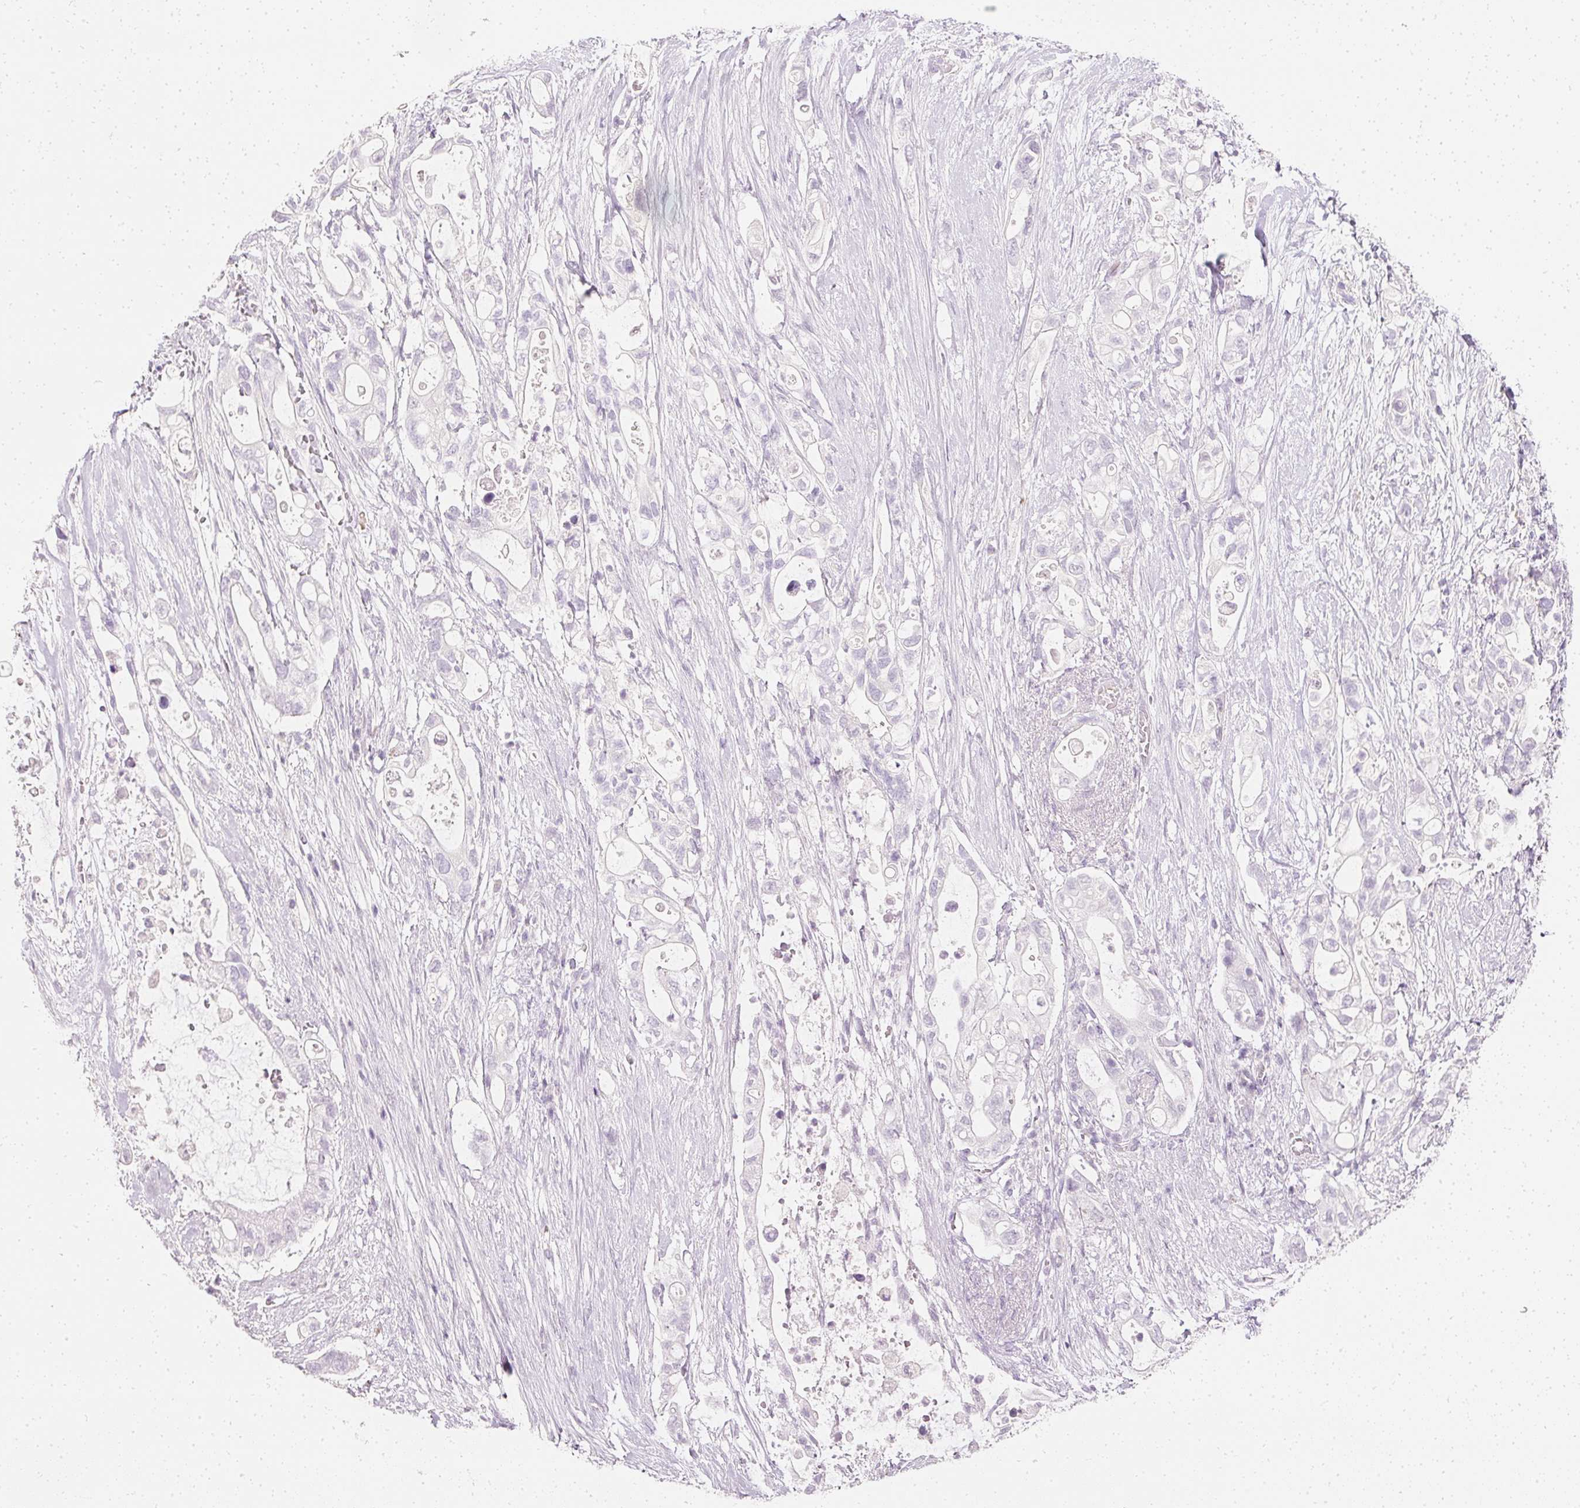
{"staining": {"intensity": "negative", "quantity": "none", "location": "none"}, "tissue": "pancreatic cancer", "cell_type": "Tumor cells", "image_type": "cancer", "snomed": [{"axis": "morphology", "description": "Adenocarcinoma, NOS"}, {"axis": "topography", "description": "Pancreas"}], "caption": "Adenocarcinoma (pancreatic) was stained to show a protein in brown. There is no significant positivity in tumor cells.", "gene": "ELAVL3", "patient": {"sex": "female", "age": 72}}